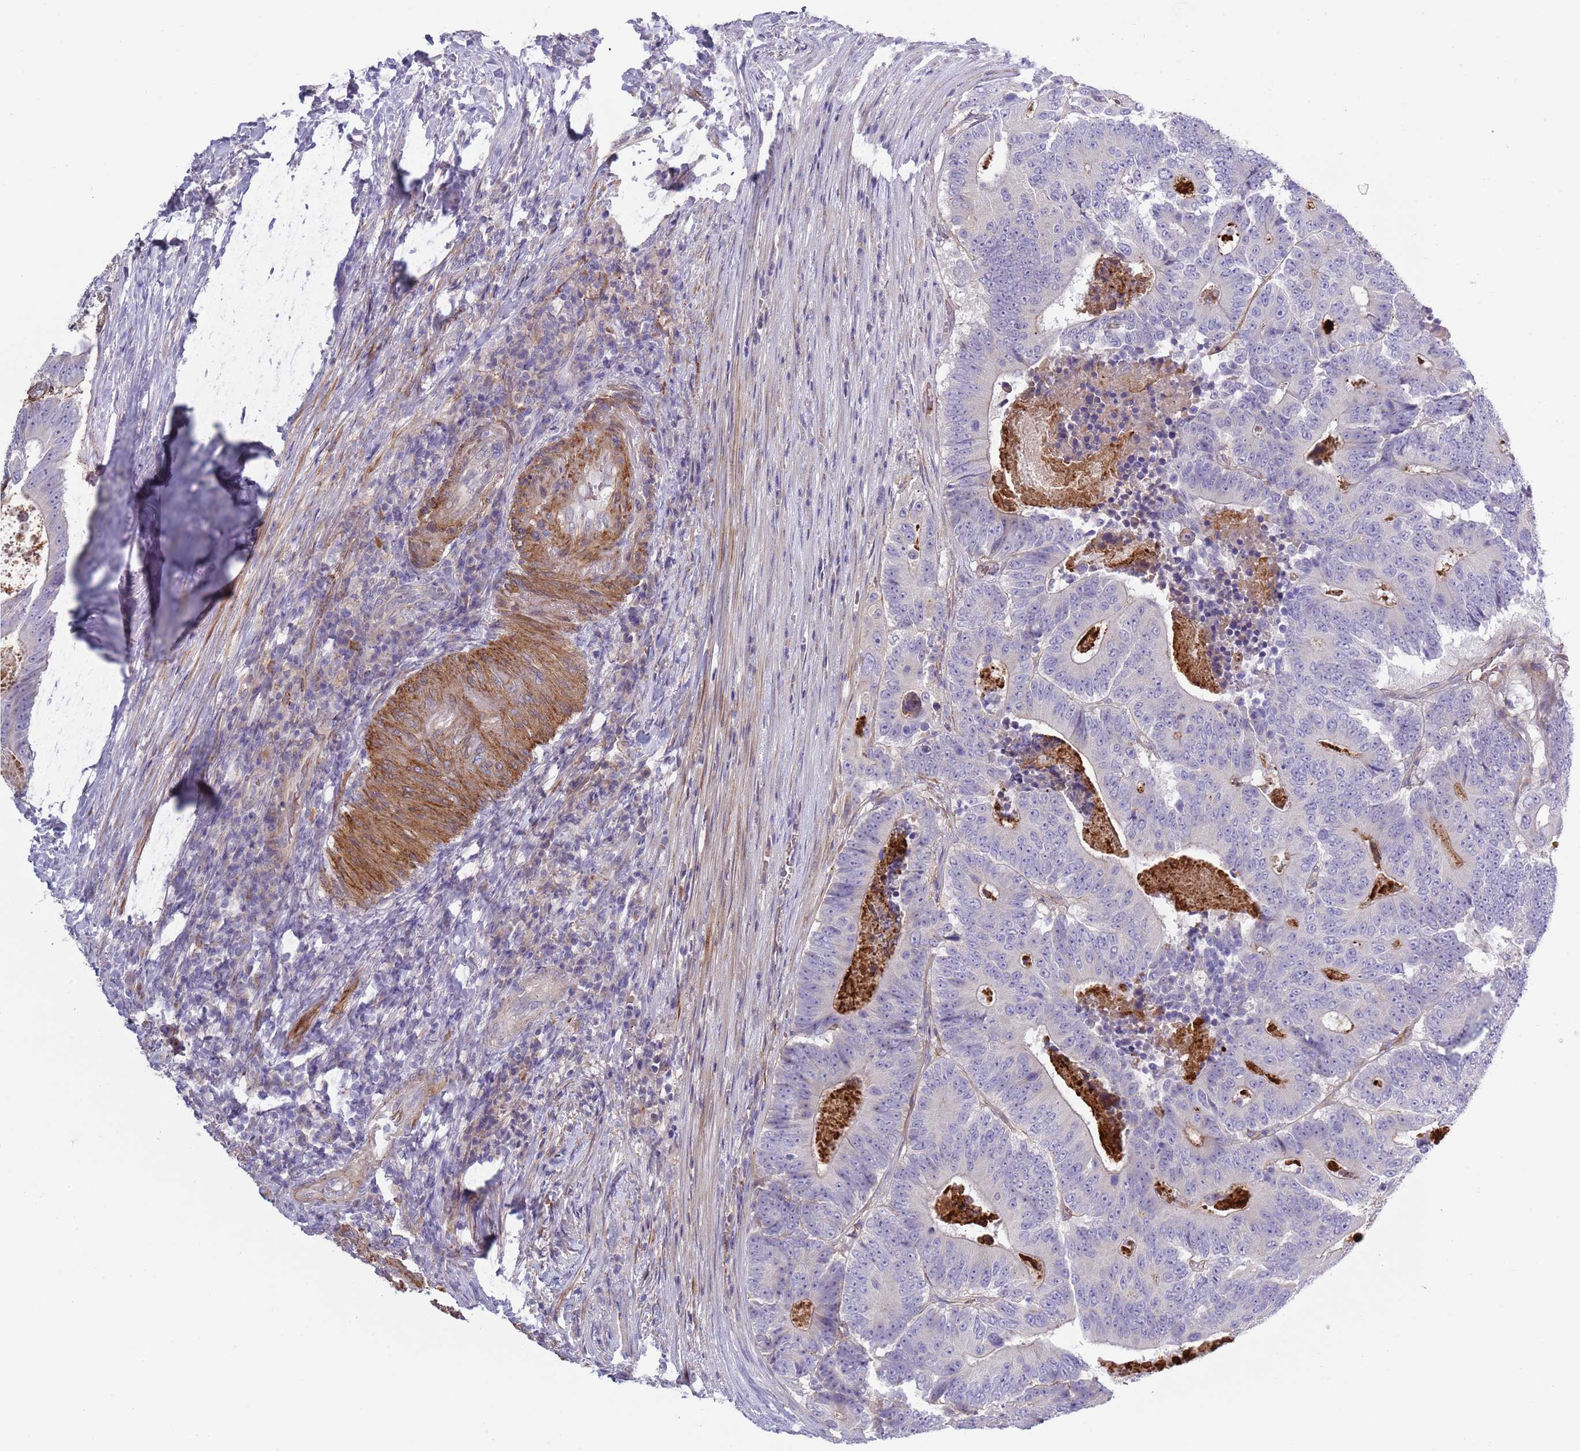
{"staining": {"intensity": "negative", "quantity": "none", "location": "none"}, "tissue": "colorectal cancer", "cell_type": "Tumor cells", "image_type": "cancer", "snomed": [{"axis": "morphology", "description": "Adenocarcinoma, NOS"}, {"axis": "topography", "description": "Colon"}], "caption": "Colorectal adenocarcinoma stained for a protein using immunohistochemistry reveals no expression tumor cells.", "gene": "TINAGL1", "patient": {"sex": "male", "age": 83}}